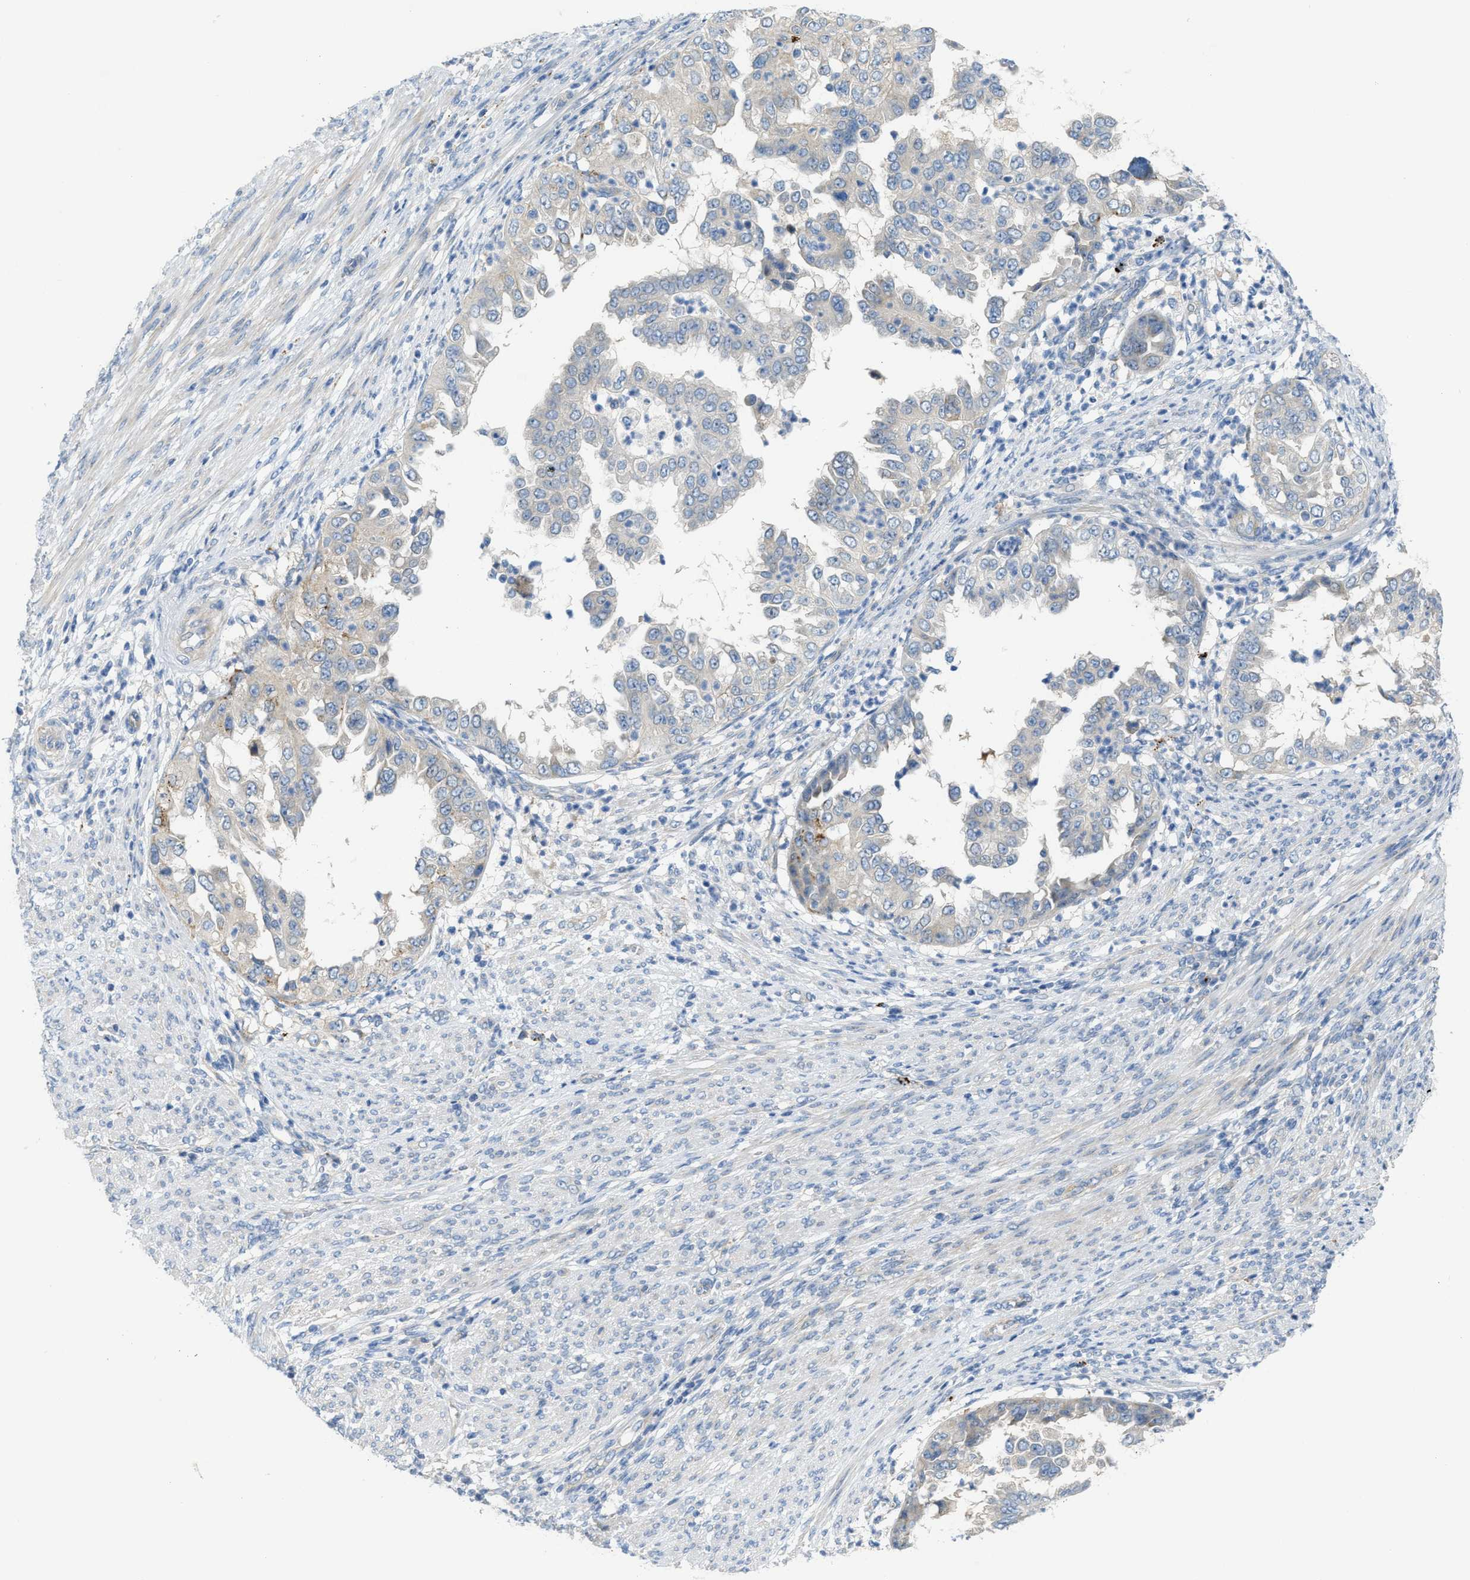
{"staining": {"intensity": "negative", "quantity": "none", "location": "none"}, "tissue": "endometrial cancer", "cell_type": "Tumor cells", "image_type": "cancer", "snomed": [{"axis": "morphology", "description": "Adenocarcinoma, NOS"}, {"axis": "topography", "description": "Endometrium"}], "caption": "Tumor cells are negative for brown protein staining in endometrial adenocarcinoma.", "gene": "KLHDC10", "patient": {"sex": "female", "age": 85}}